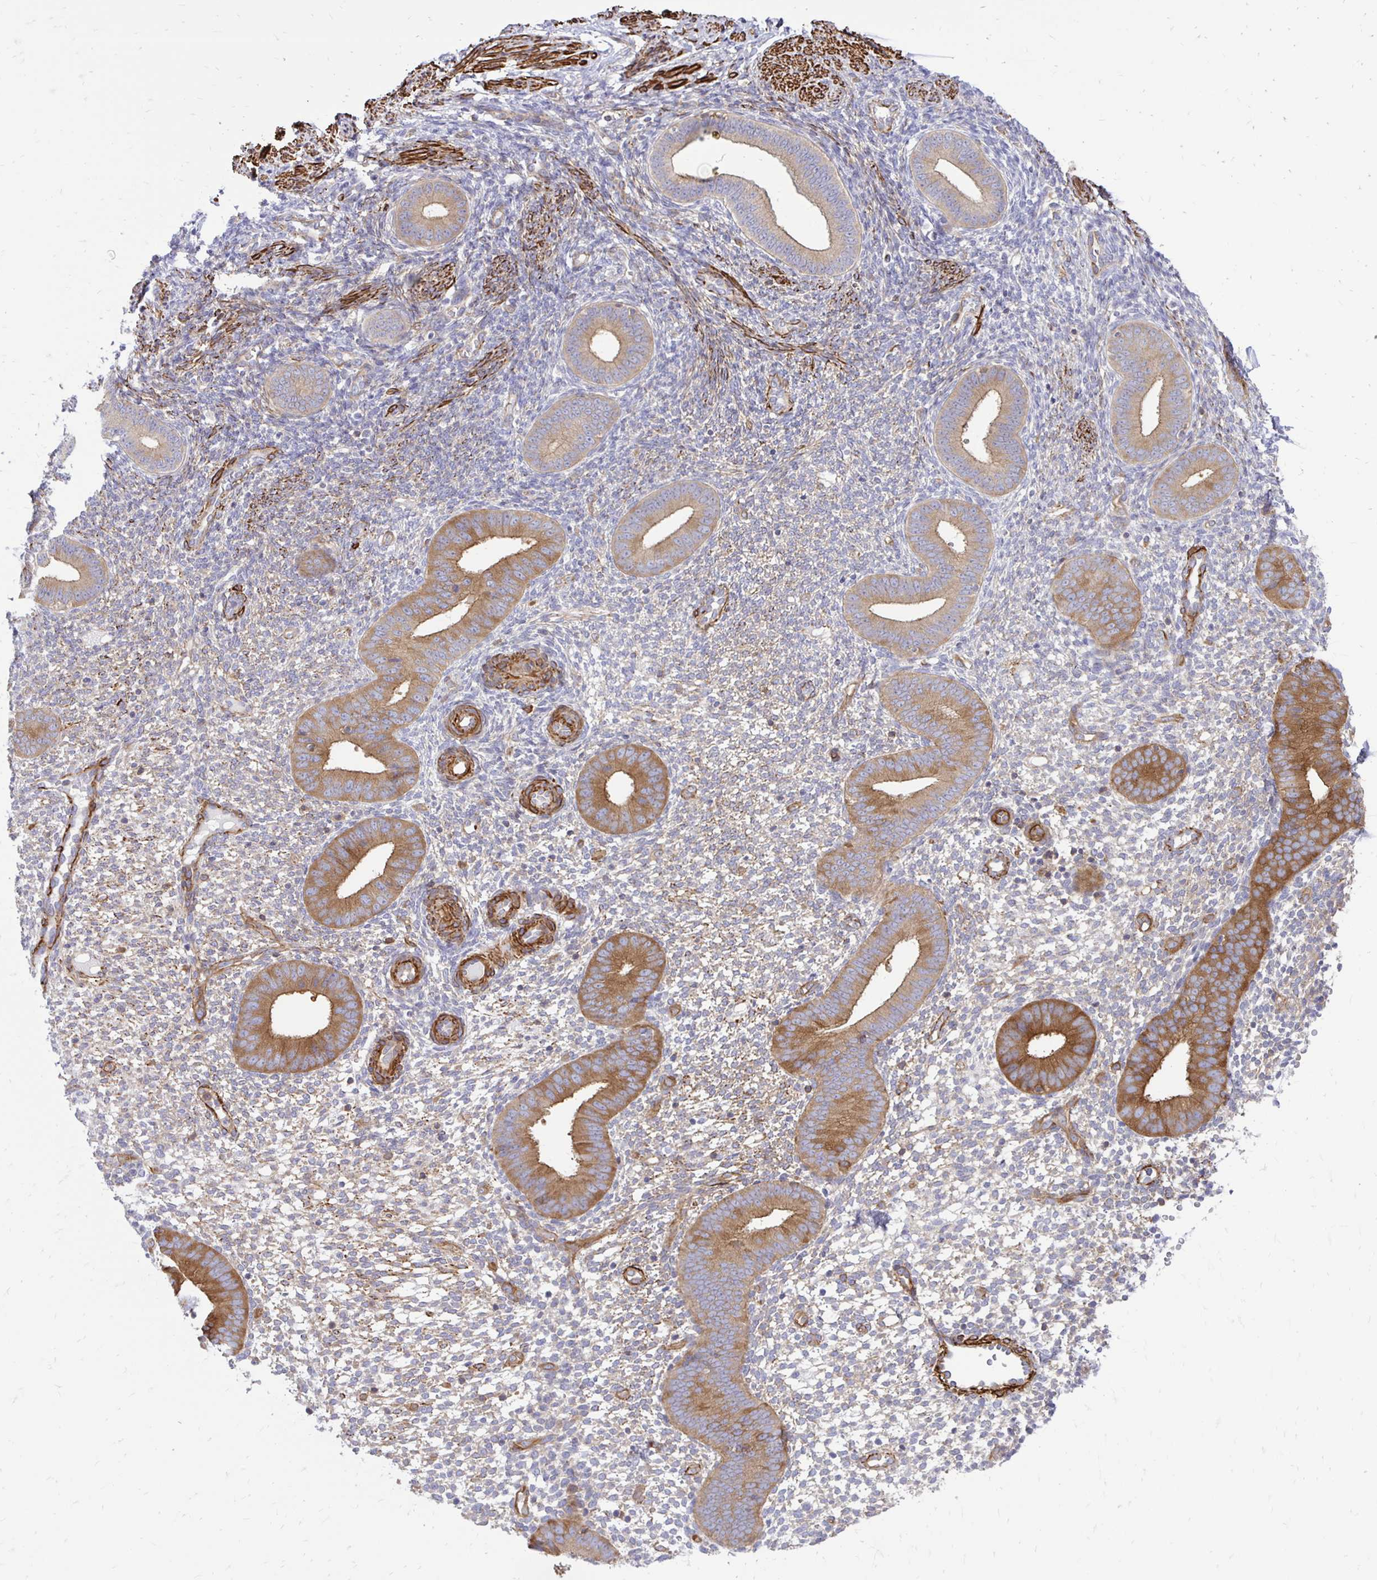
{"staining": {"intensity": "moderate", "quantity": "<25%", "location": "cytoplasmic/membranous"}, "tissue": "endometrium", "cell_type": "Cells in endometrial stroma", "image_type": "normal", "snomed": [{"axis": "morphology", "description": "Normal tissue, NOS"}, {"axis": "topography", "description": "Endometrium"}], "caption": "Brown immunohistochemical staining in benign endometrium displays moderate cytoplasmic/membranous staining in about <25% of cells in endometrial stroma. (Stains: DAB (3,3'-diaminobenzidine) in brown, nuclei in blue, Microscopy: brightfield microscopy at high magnification).", "gene": "CTPS1", "patient": {"sex": "female", "age": 40}}